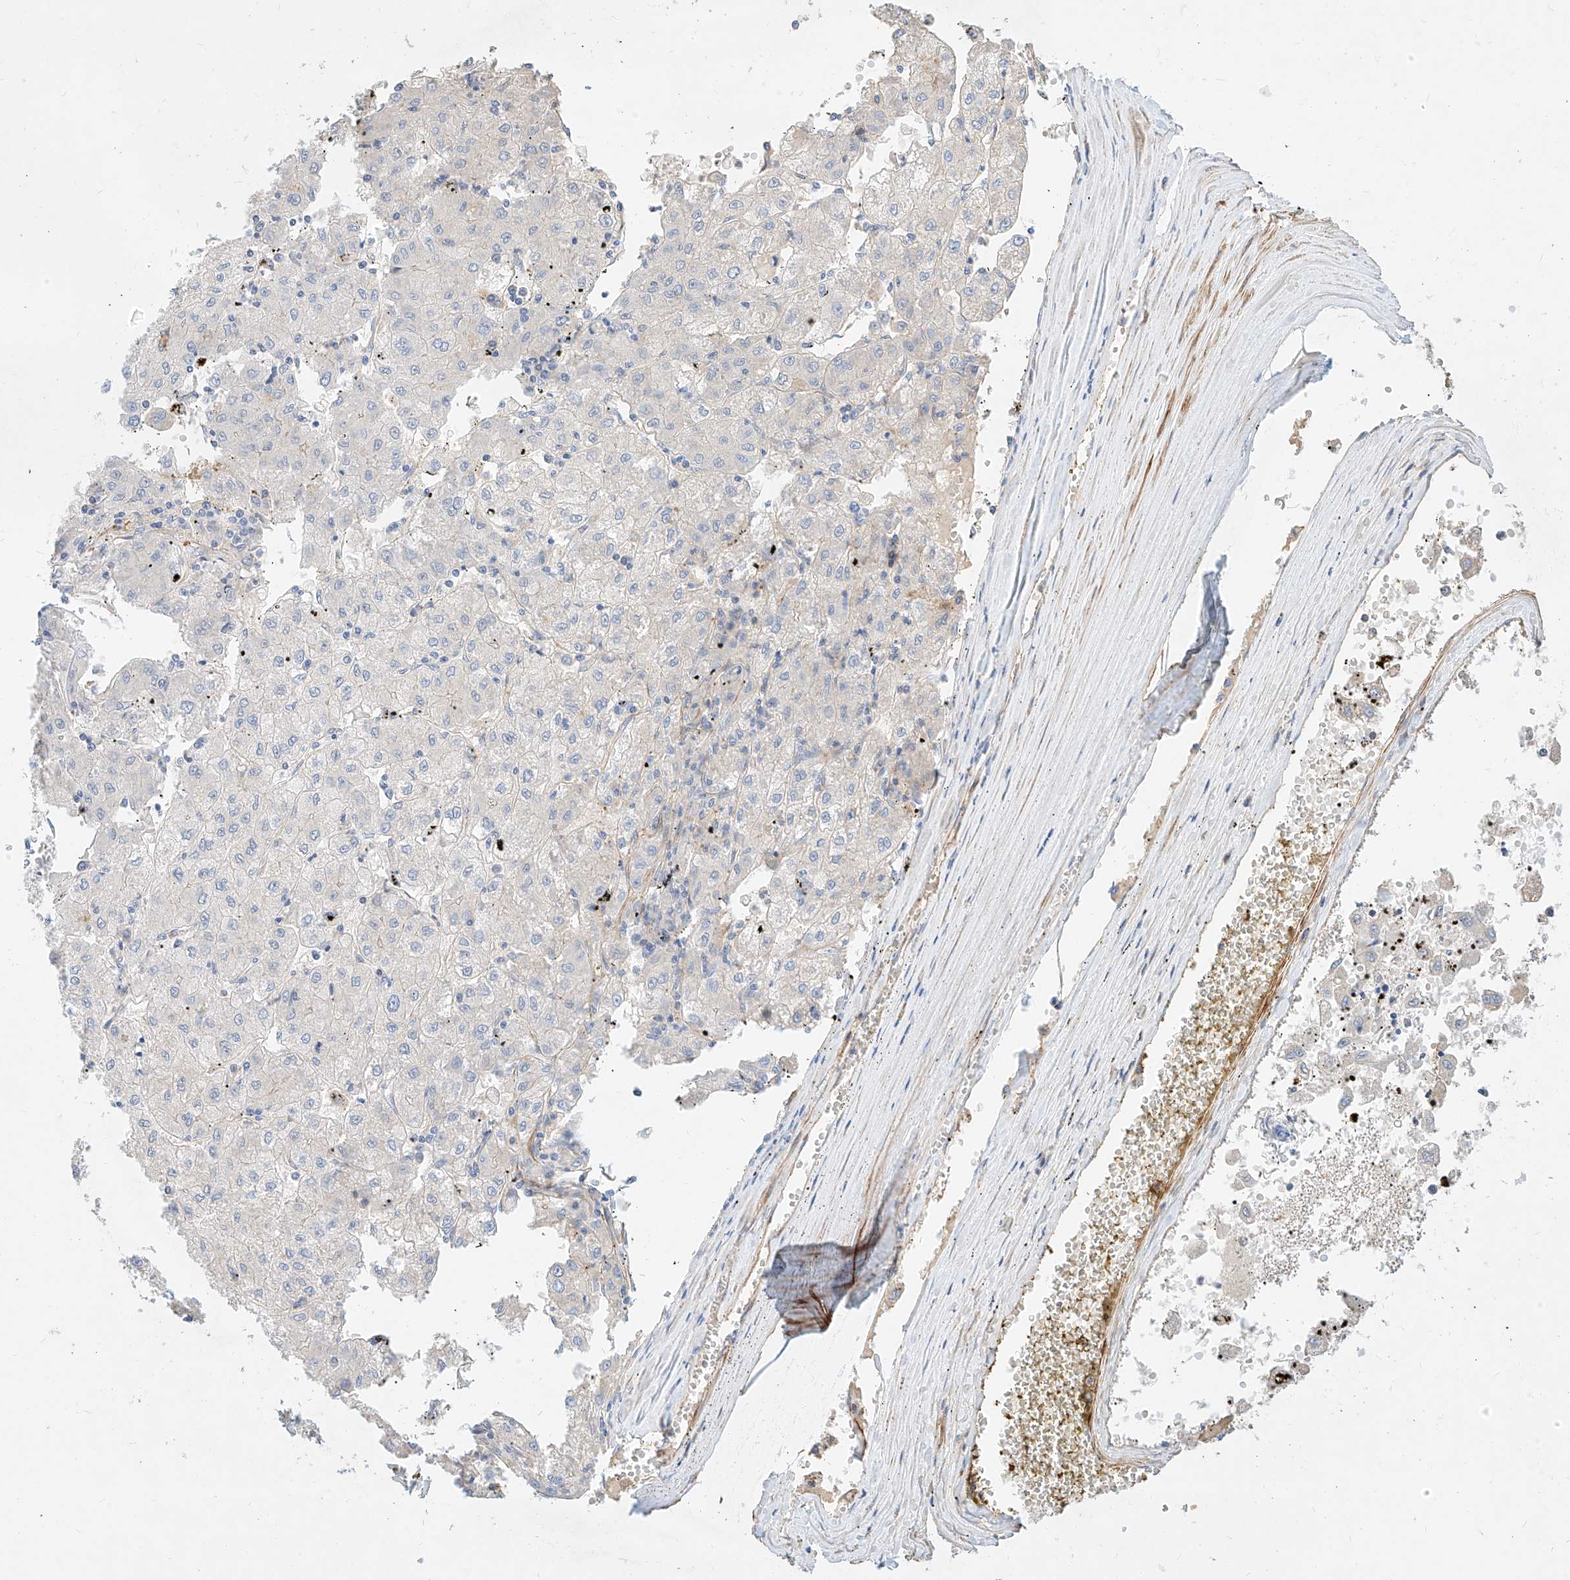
{"staining": {"intensity": "negative", "quantity": "none", "location": "none"}, "tissue": "liver cancer", "cell_type": "Tumor cells", "image_type": "cancer", "snomed": [{"axis": "morphology", "description": "Carcinoma, Hepatocellular, NOS"}, {"axis": "topography", "description": "Liver"}], "caption": "Photomicrograph shows no significant protein positivity in tumor cells of liver hepatocellular carcinoma. Brightfield microscopy of immunohistochemistry stained with DAB (3,3'-diaminobenzidine) (brown) and hematoxylin (blue), captured at high magnification.", "gene": "KCNH5", "patient": {"sex": "male", "age": 72}}